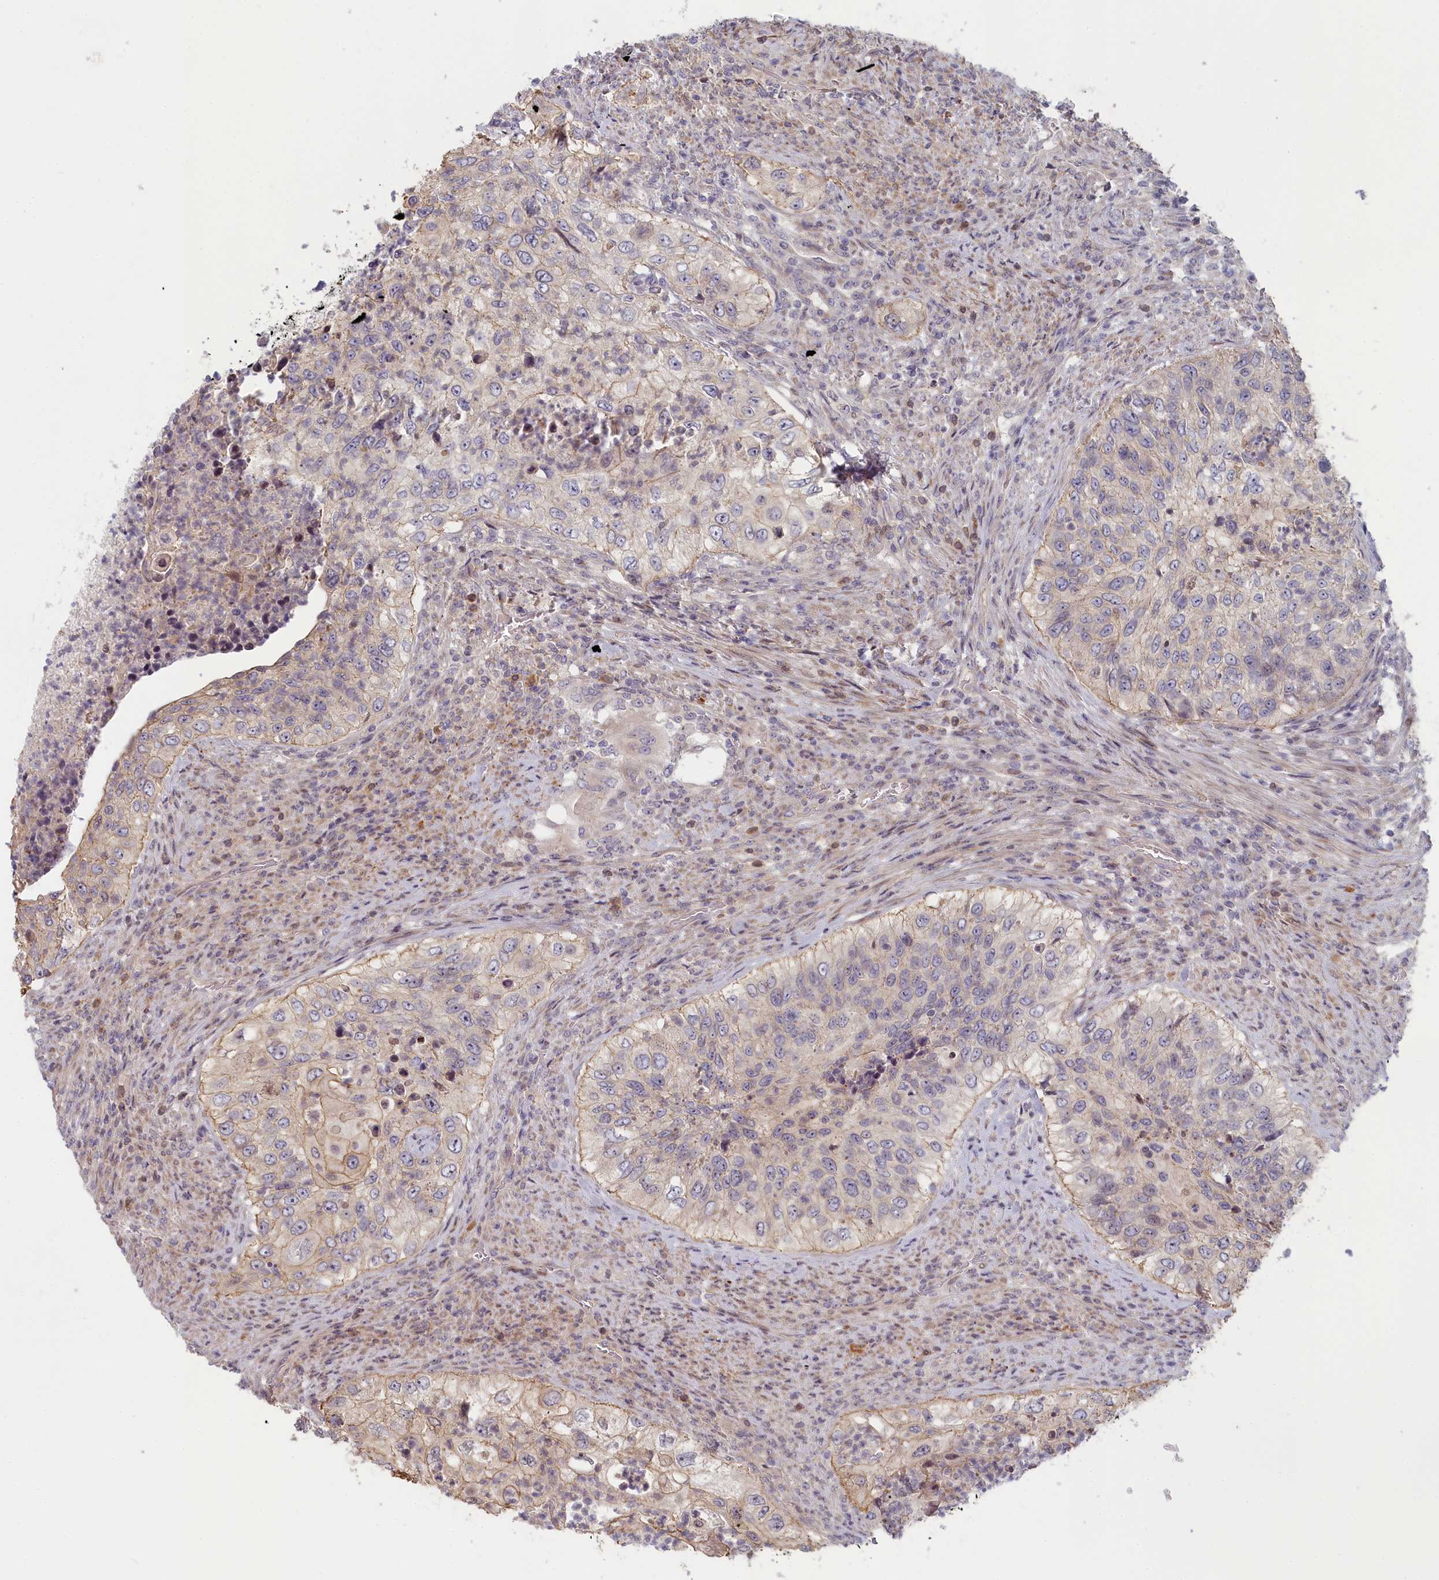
{"staining": {"intensity": "weak", "quantity": "<25%", "location": "cytoplasmic/membranous"}, "tissue": "urothelial cancer", "cell_type": "Tumor cells", "image_type": "cancer", "snomed": [{"axis": "morphology", "description": "Urothelial carcinoma, High grade"}, {"axis": "topography", "description": "Urinary bladder"}], "caption": "IHC photomicrograph of neoplastic tissue: human urothelial cancer stained with DAB exhibits no significant protein expression in tumor cells.", "gene": "INTS4", "patient": {"sex": "female", "age": 60}}